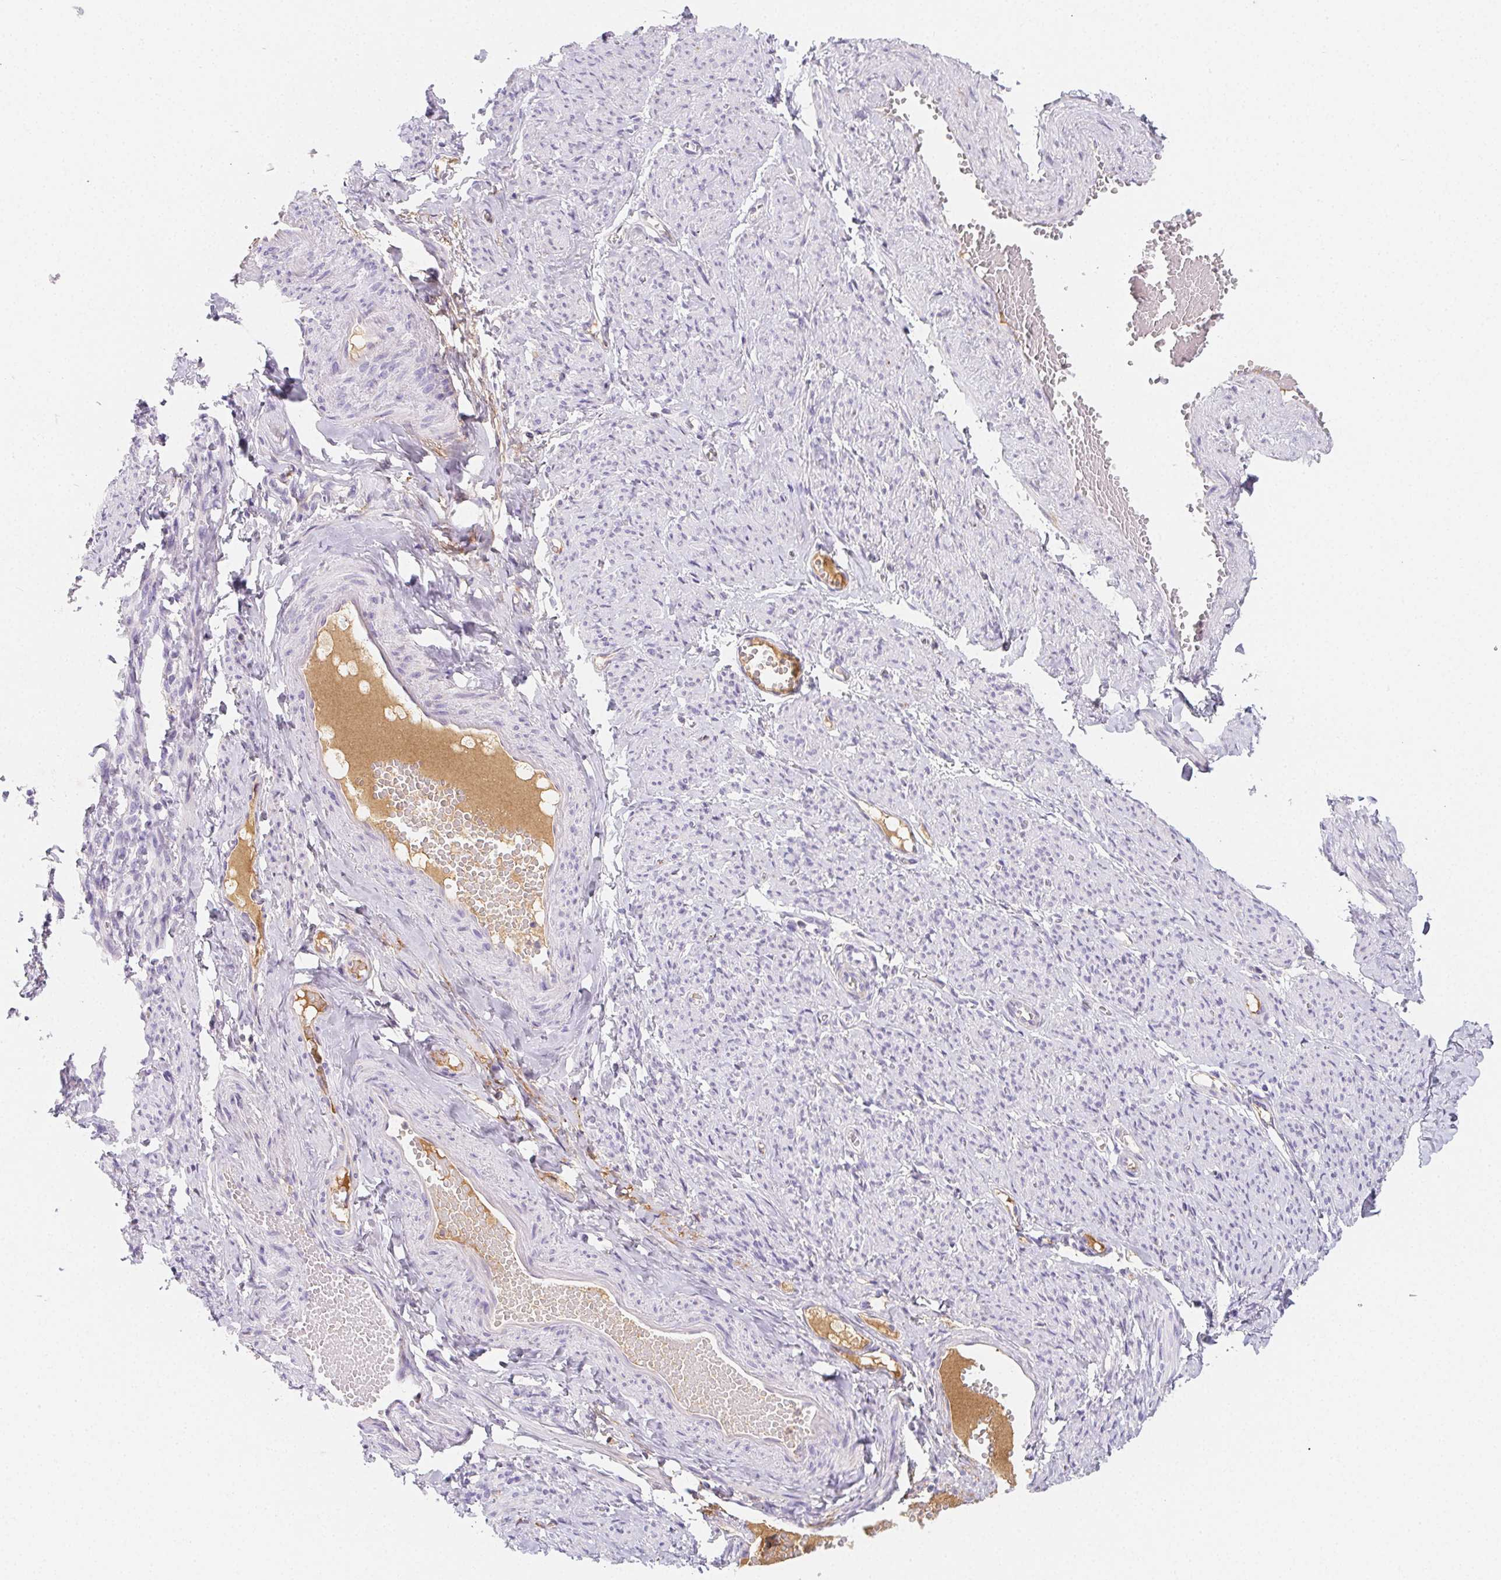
{"staining": {"intensity": "weak", "quantity": "<25%", "location": "cytoplasmic/membranous"}, "tissue": "smooth muscle", "cell_type": "Smooth muscle cells", "image_type": "normal", "snomed": [{"axis": "morphology", "description": "Normal tissue, NOS"}, {"axis": "topography", "description": "Smooth muscle"}], "caption": "Photomicrograph shows no protein staining in smooth muscle cells of normal smooth muscle.", "gene": "ITIH2", "patient": {"sex": "female", "age": 65}}